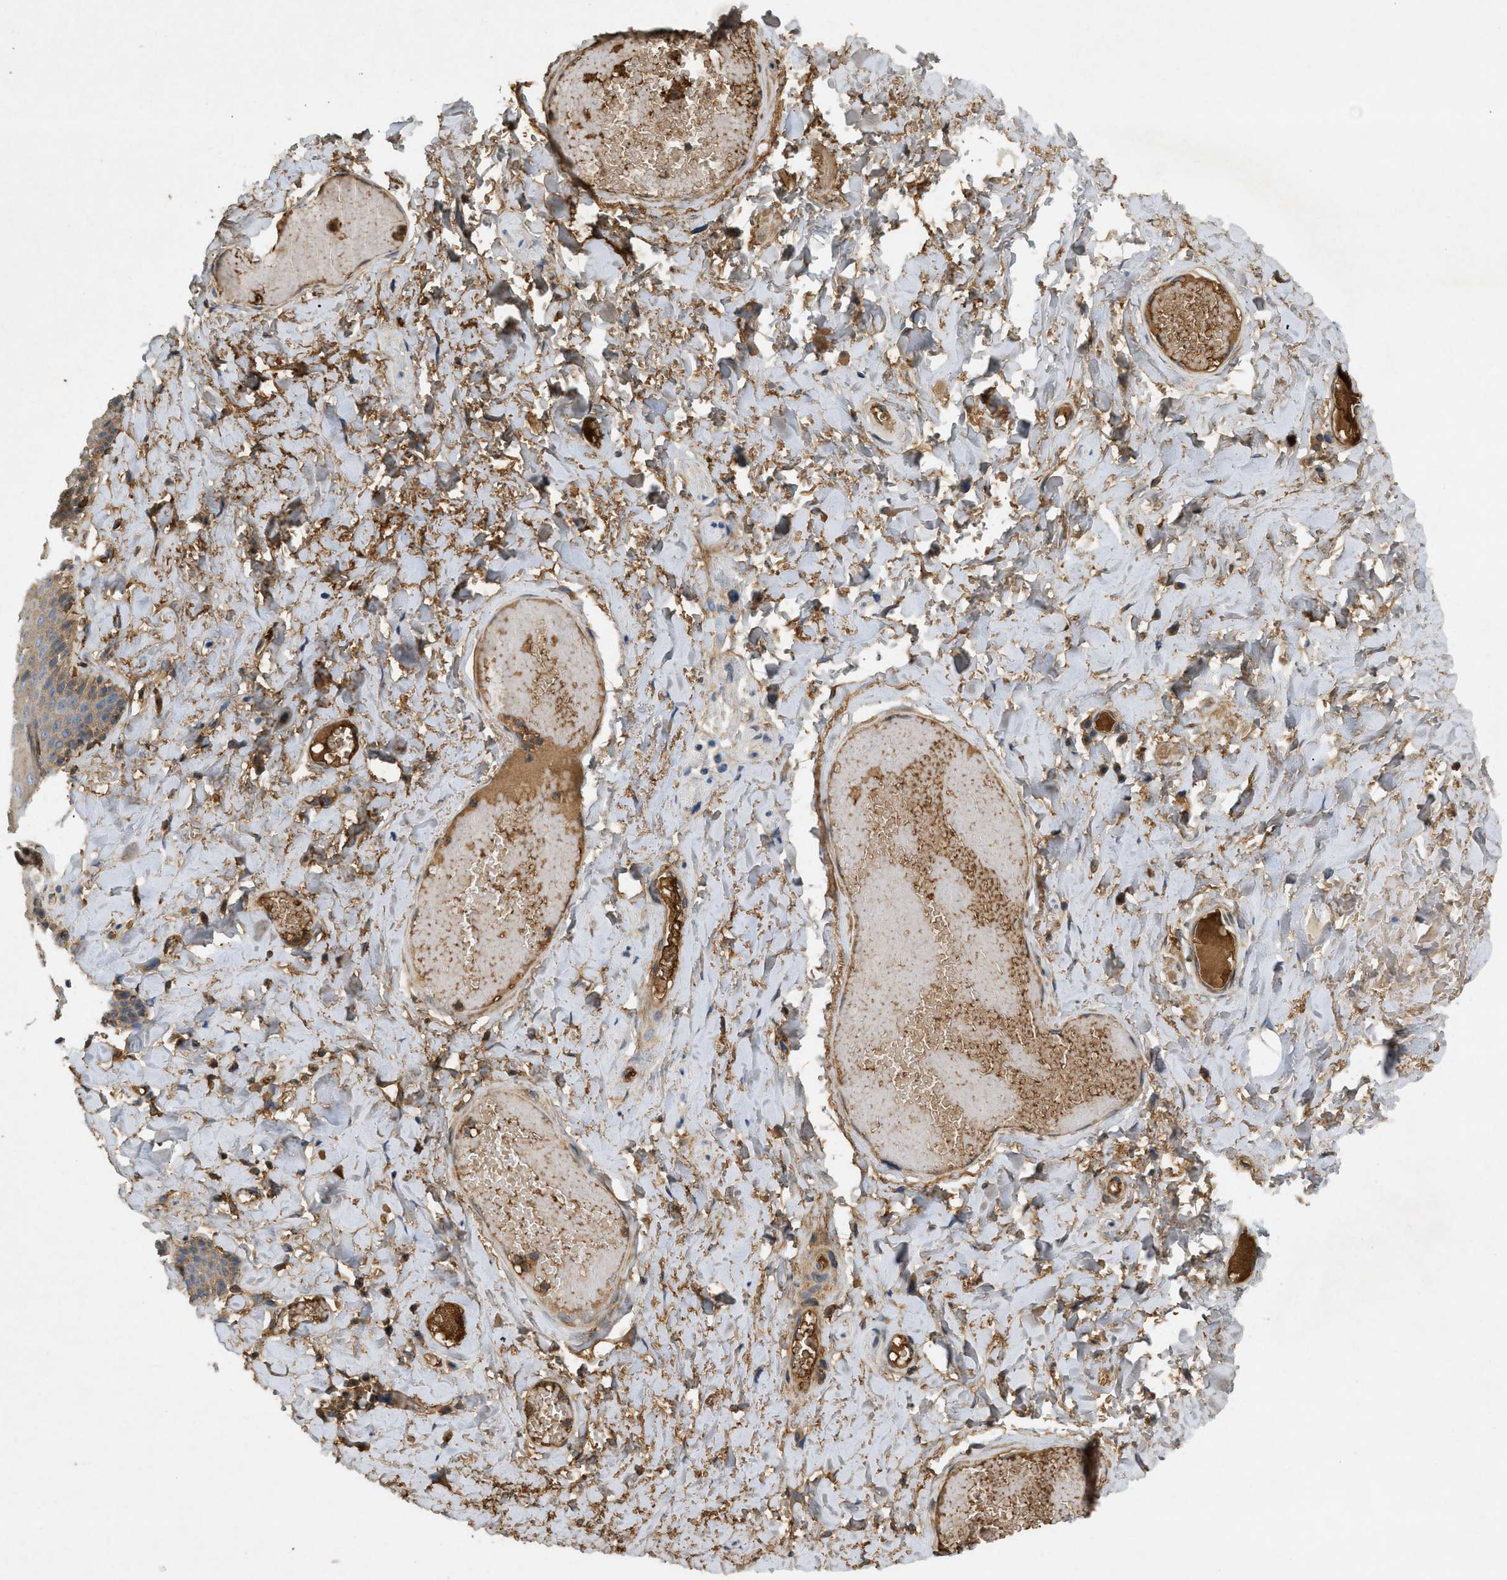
{"staining": {"intensity": "weak", "quantity": "25%-75%", "location": "cytoplasmic/membranous"}, "tissue": "skin", "cell_type": "Epidermal cells", "image_type": "normal", "snomed": [{"axis": "morphology", "description": "Normal tissue, NOS"}, {"axis": "topography", "description": "Anal"}], "caption": "Immunohistochemistry staining of normal skin, which shows low levels of weak cytoplasmic/membranous staining in approximately 25%-75% of epidermal cells indicating weak cytoplasmic/membranous protein positivity. The staining was performed using DAB (3,3'-diaminobenzidine) (brown) for protein detection and nuclei were counterstained in hematoxylin (blue).", "gene": "F8", "patient": {"sex": "male", "age": 69}}